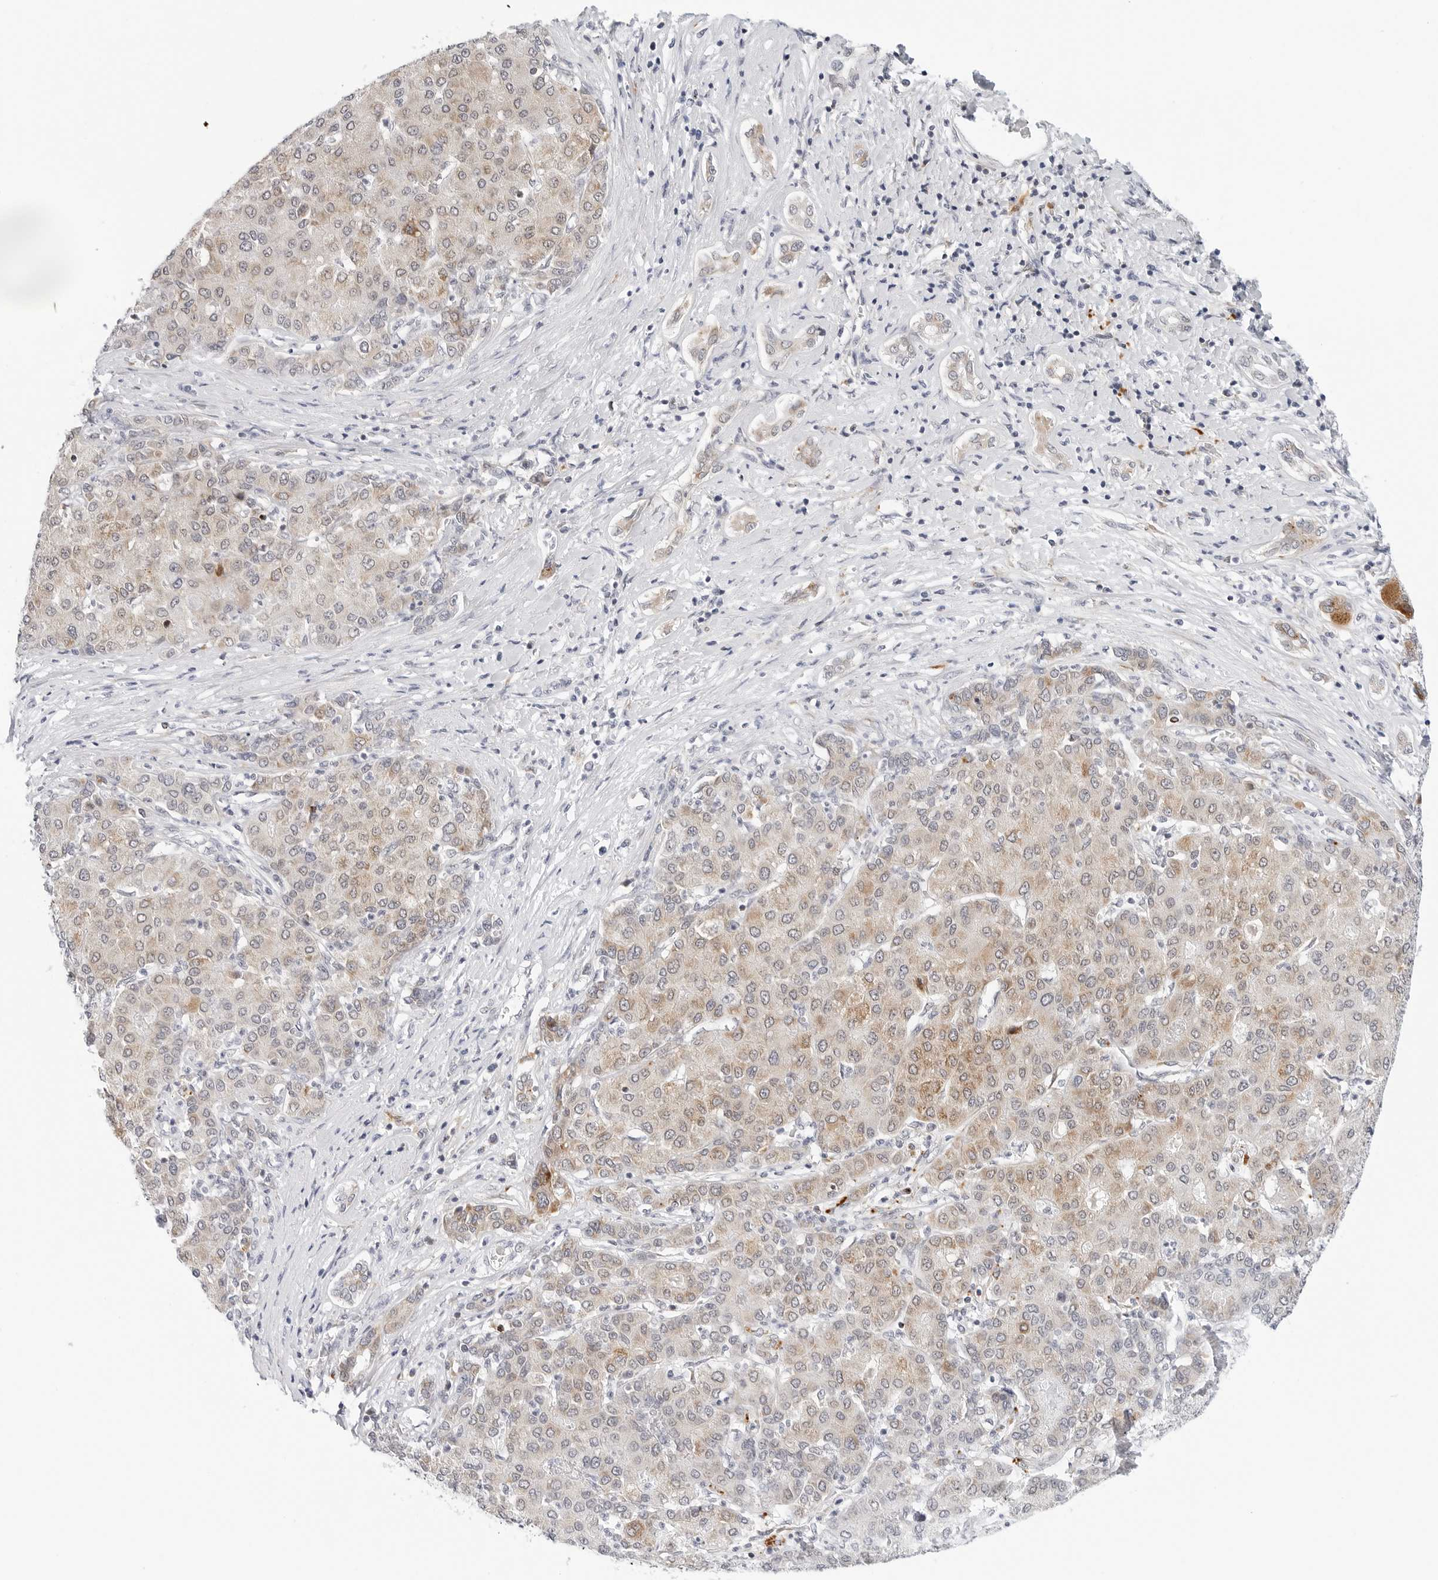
{"staining": {"intensity": "weak", "quantity": ">75%", "location": "cytoplasmic/membranous"}, "tissue": "liver cancer", "cell_type": "Tumor cells", "image_type": "cancer", "snomed": [{"axis": "morphology", "description": "Carcinoma, Hepatocellular, NOS"}, {"axis": "topography", "description": "Liver"}], "caption": "Protein analysis of liver cancer (hepatocellular carcinoma) tissue displays weak cytoplasmic/membranous expression in approximately >75% of tumor cells.", "gene": "TSEN2", "patient": {"sex": "male", "age": 65}}